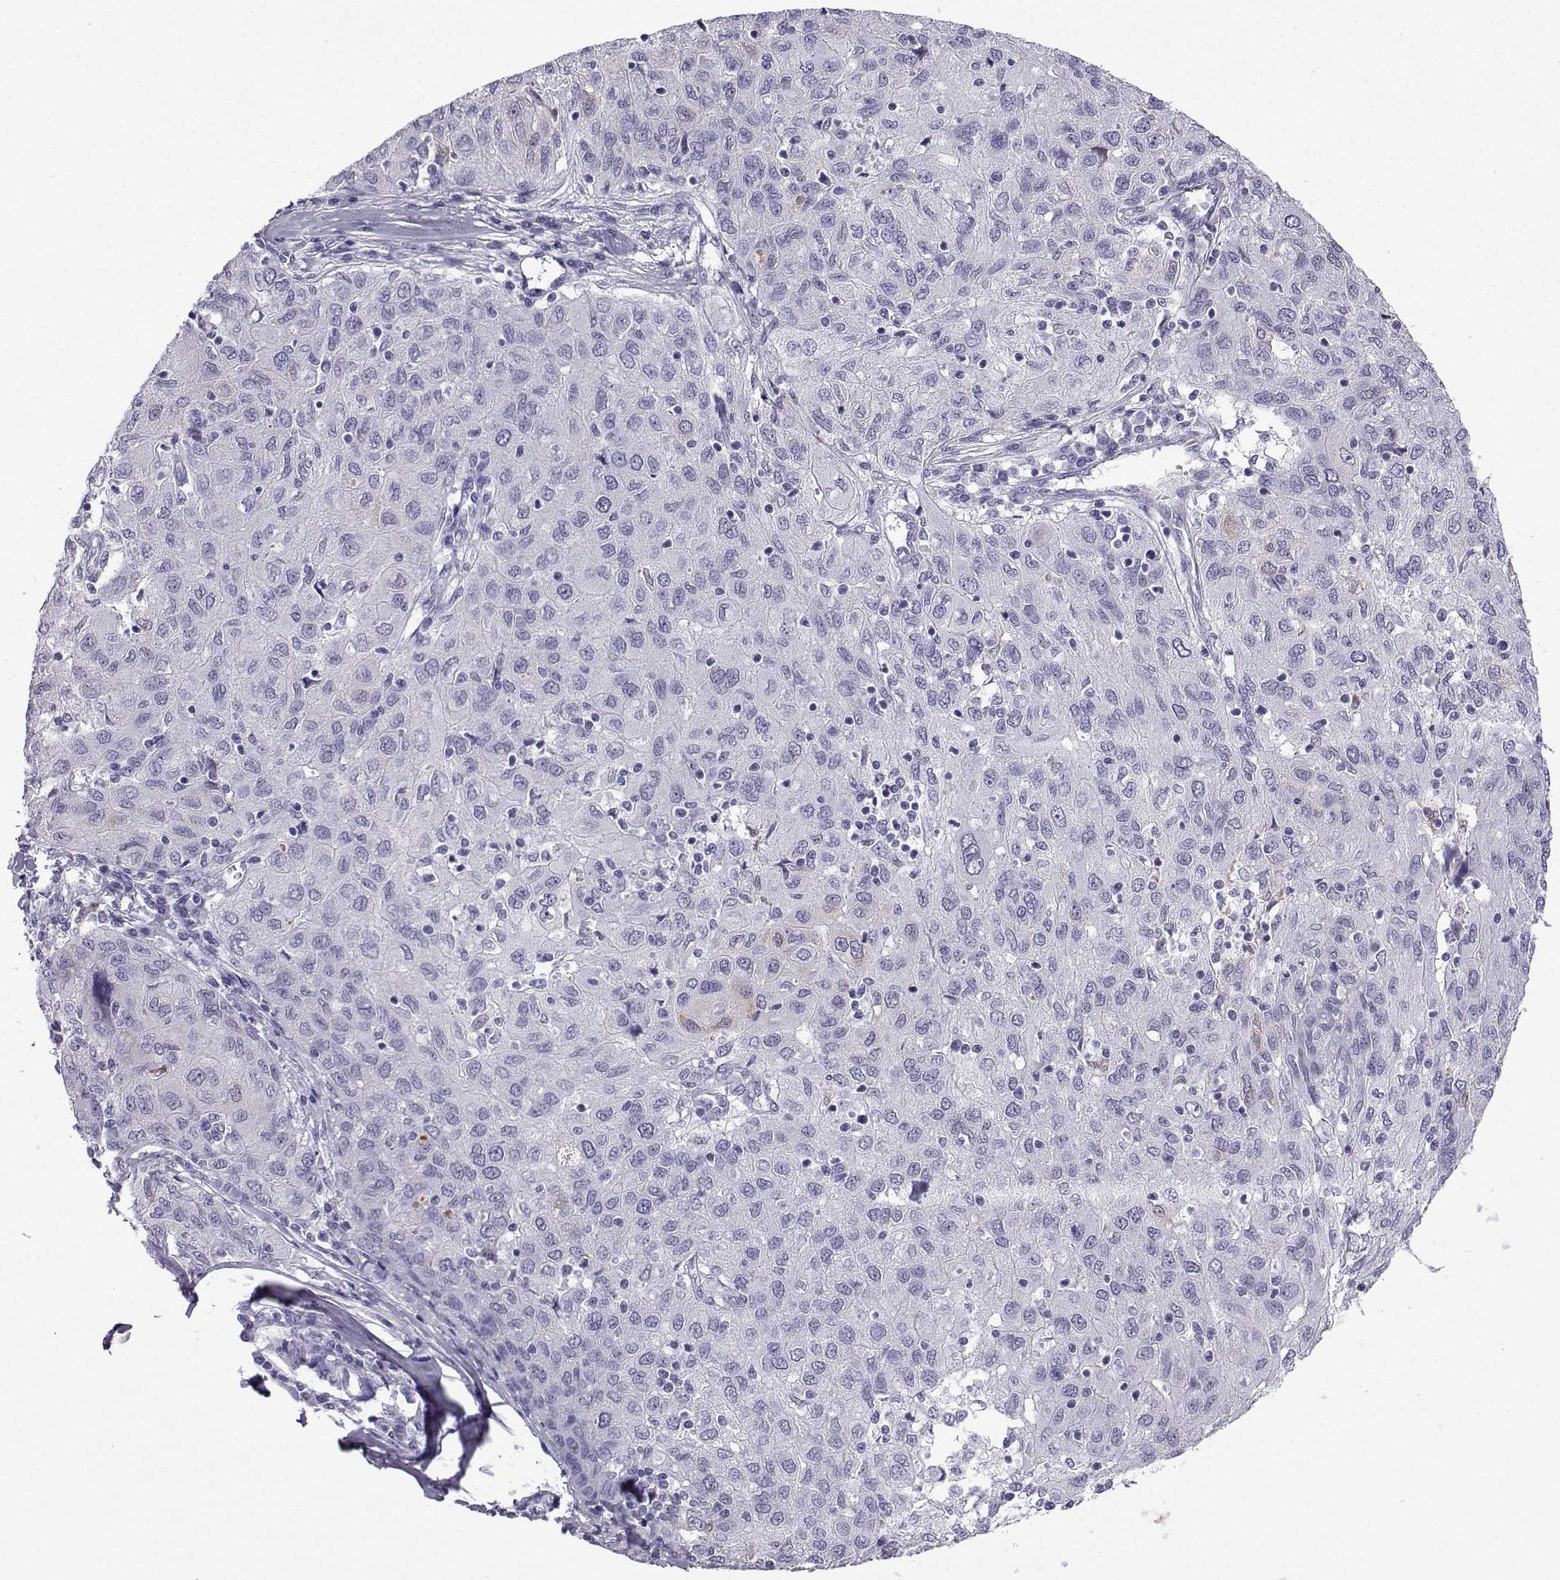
{"staining": {"intensity": "negative", "quantity": "none", "location": "none"}, "tissue": "ovarian cancer", "cell_type": "Tumor cells", "image_type": "cancer", "snomed": [{"axis": "morphology", "description": "Carcinoma, endometroid"}, {"axis": "topography", "description": "Ovary"}], "caption": "The immunohistochemistry (IHC) image has no significant expression in tumor cells of ovarian endometroid carcinoma tissue.", "gene": "MRGBP", "patient": {"sex": "female", "age": 50}}